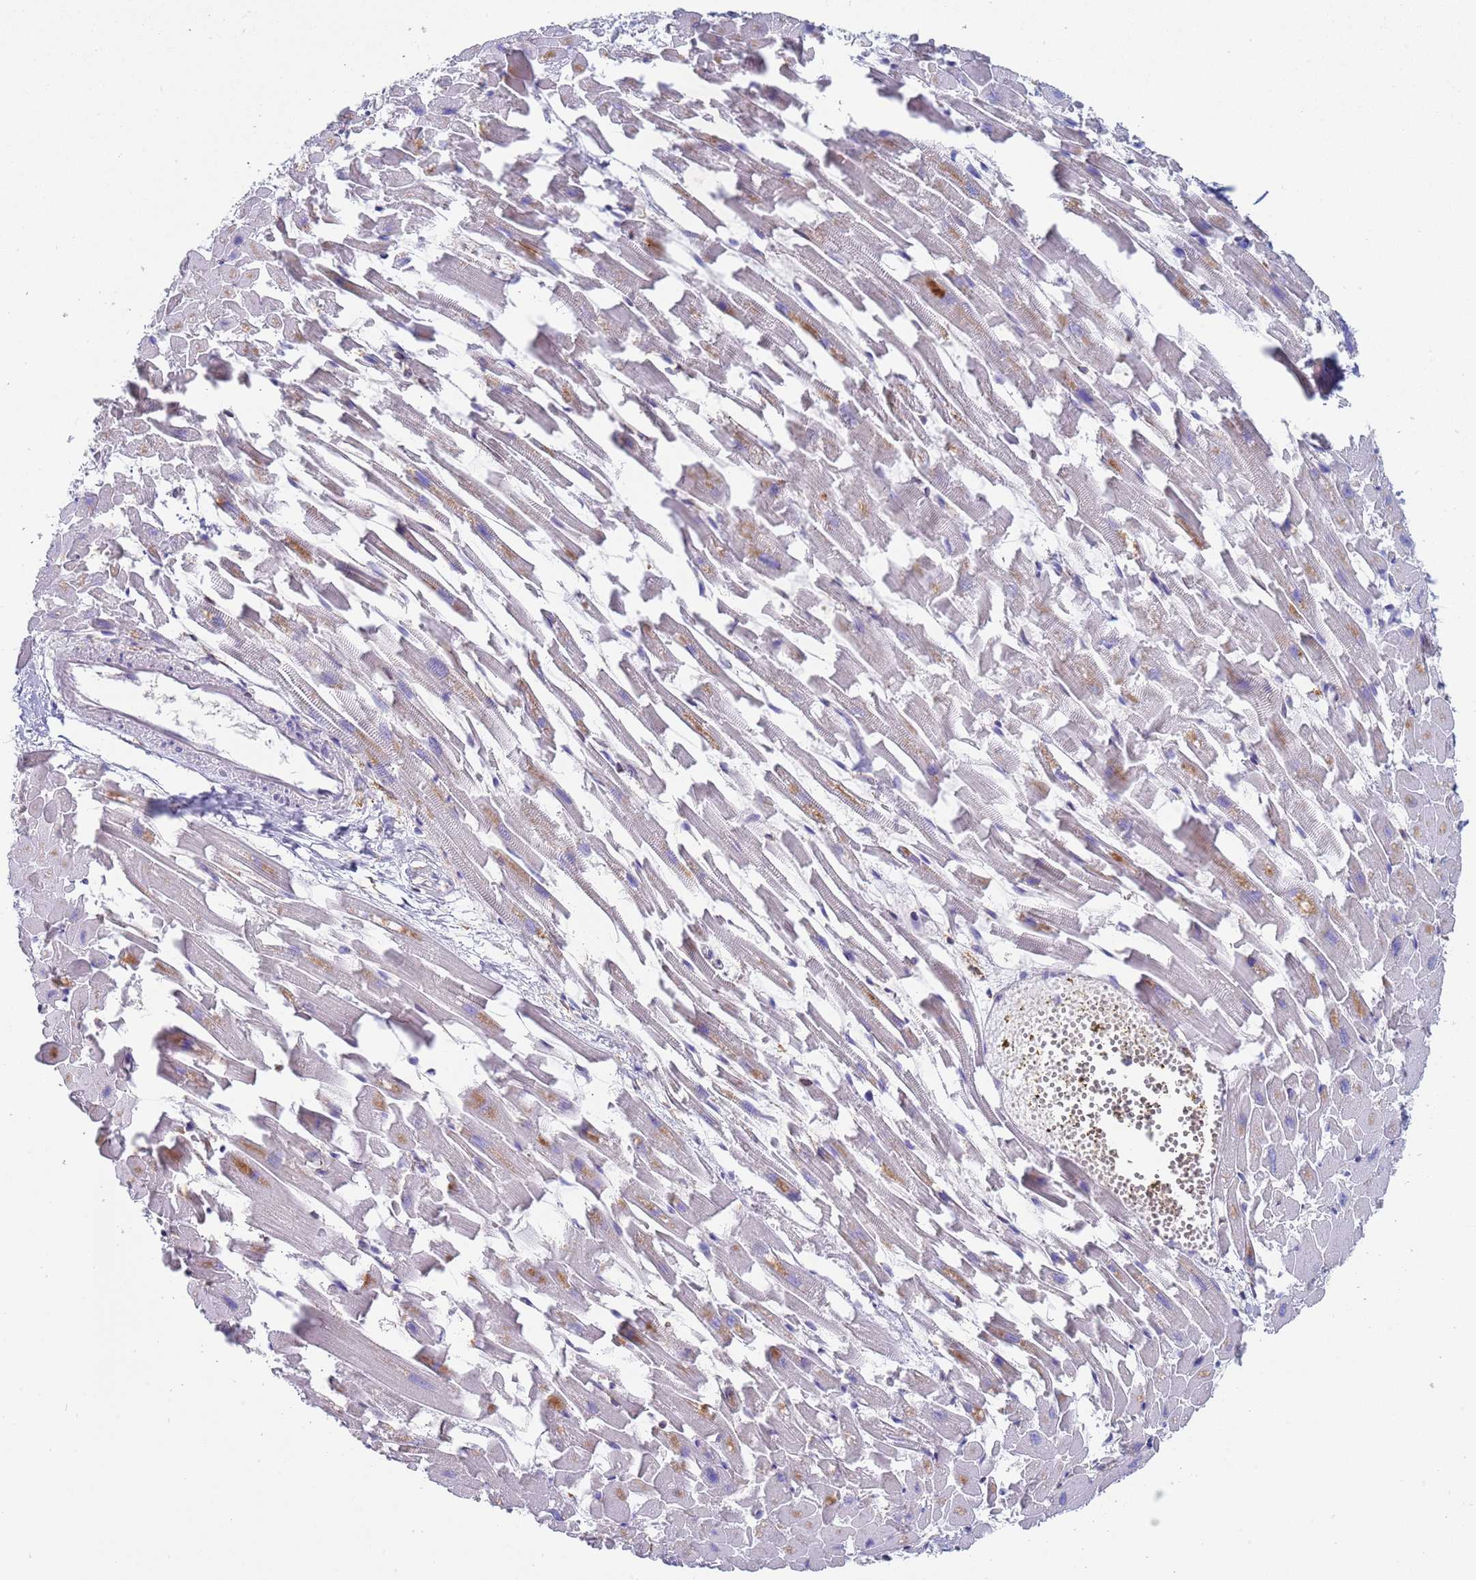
{"staining": {"intensity": "moderate", "quantity": "<25%", "location": "cytoplasmic/membranous"}, "tissue": "heart muscle", "cell_type": "Cardiomyocytes", "image_type": "normal", "snomed": [{"axis": "morphology", "description": "Normal tissue, NOS"}, {"axis": "topography", "description": "Heart"}], "caption": "The photomicrograph reveals immunohistochemical staining of normal heart muscle. There is moderate cytoplasmic/membranous positivity is identified in approximately <25% of cardiomyocytes.", "gene": "ENSG00000286098", "patient": {"sex": "female", "age": 64}}